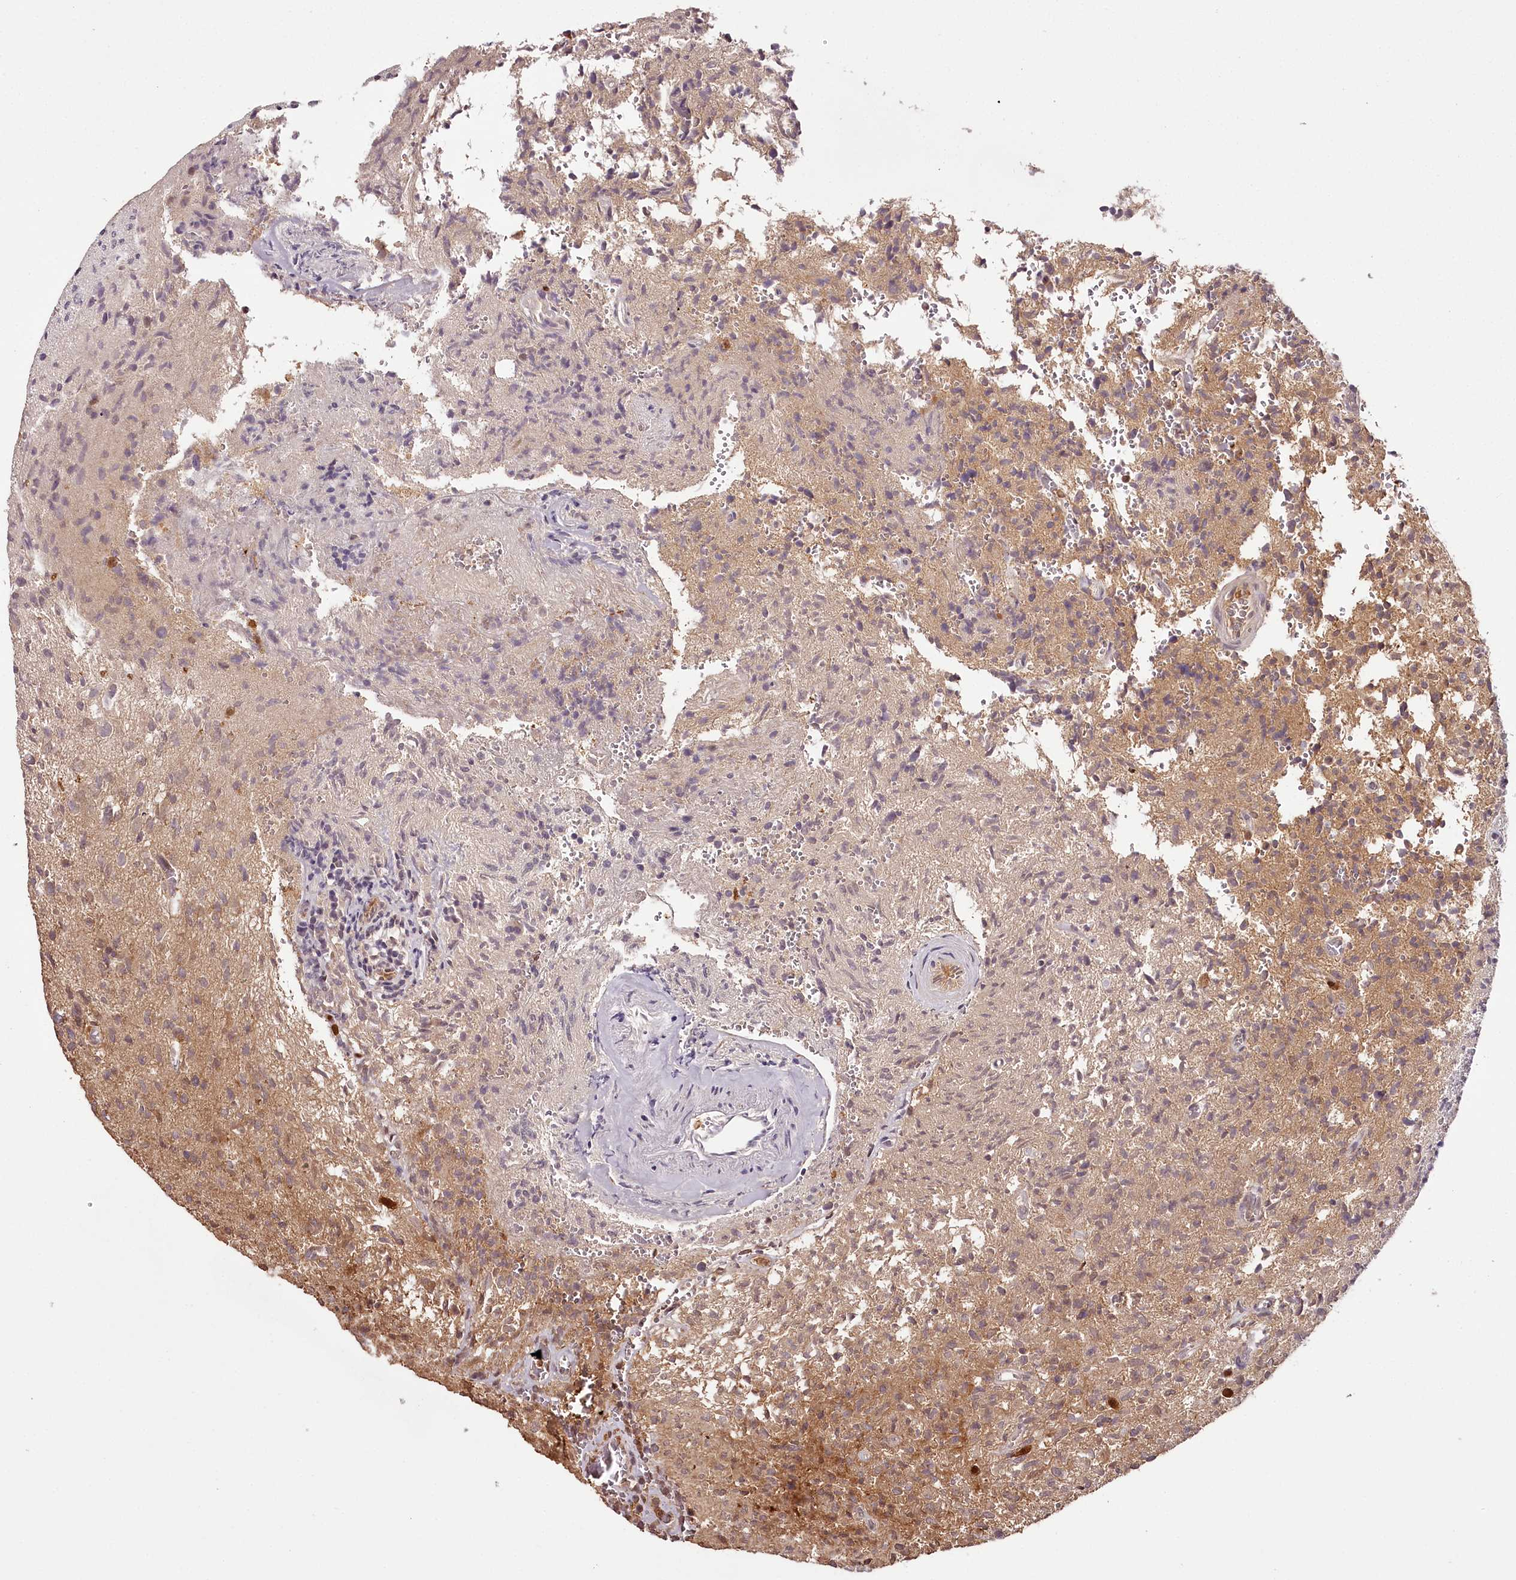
{"staining": {"intensity": "moderate", "quantity": "<25%", "location": "cytoplasmic/membranous"}, "tissue": "glioma", "cell_type": "Tumor cells", "image_type": "cancer", "snomed": [{"axis": "morphology", "description": "Glioma, malignant, High grade"}, {"axis": "topography", "description": "Brain"}], "caption": "The histopathology image shows a brown stain indicating the presence of a protein in the cytoplasmic/membranous of tumor cells in high-grade glioma (malignant).", "gene": "TTC12", "patient": {"sex": "female", "age": 57}}